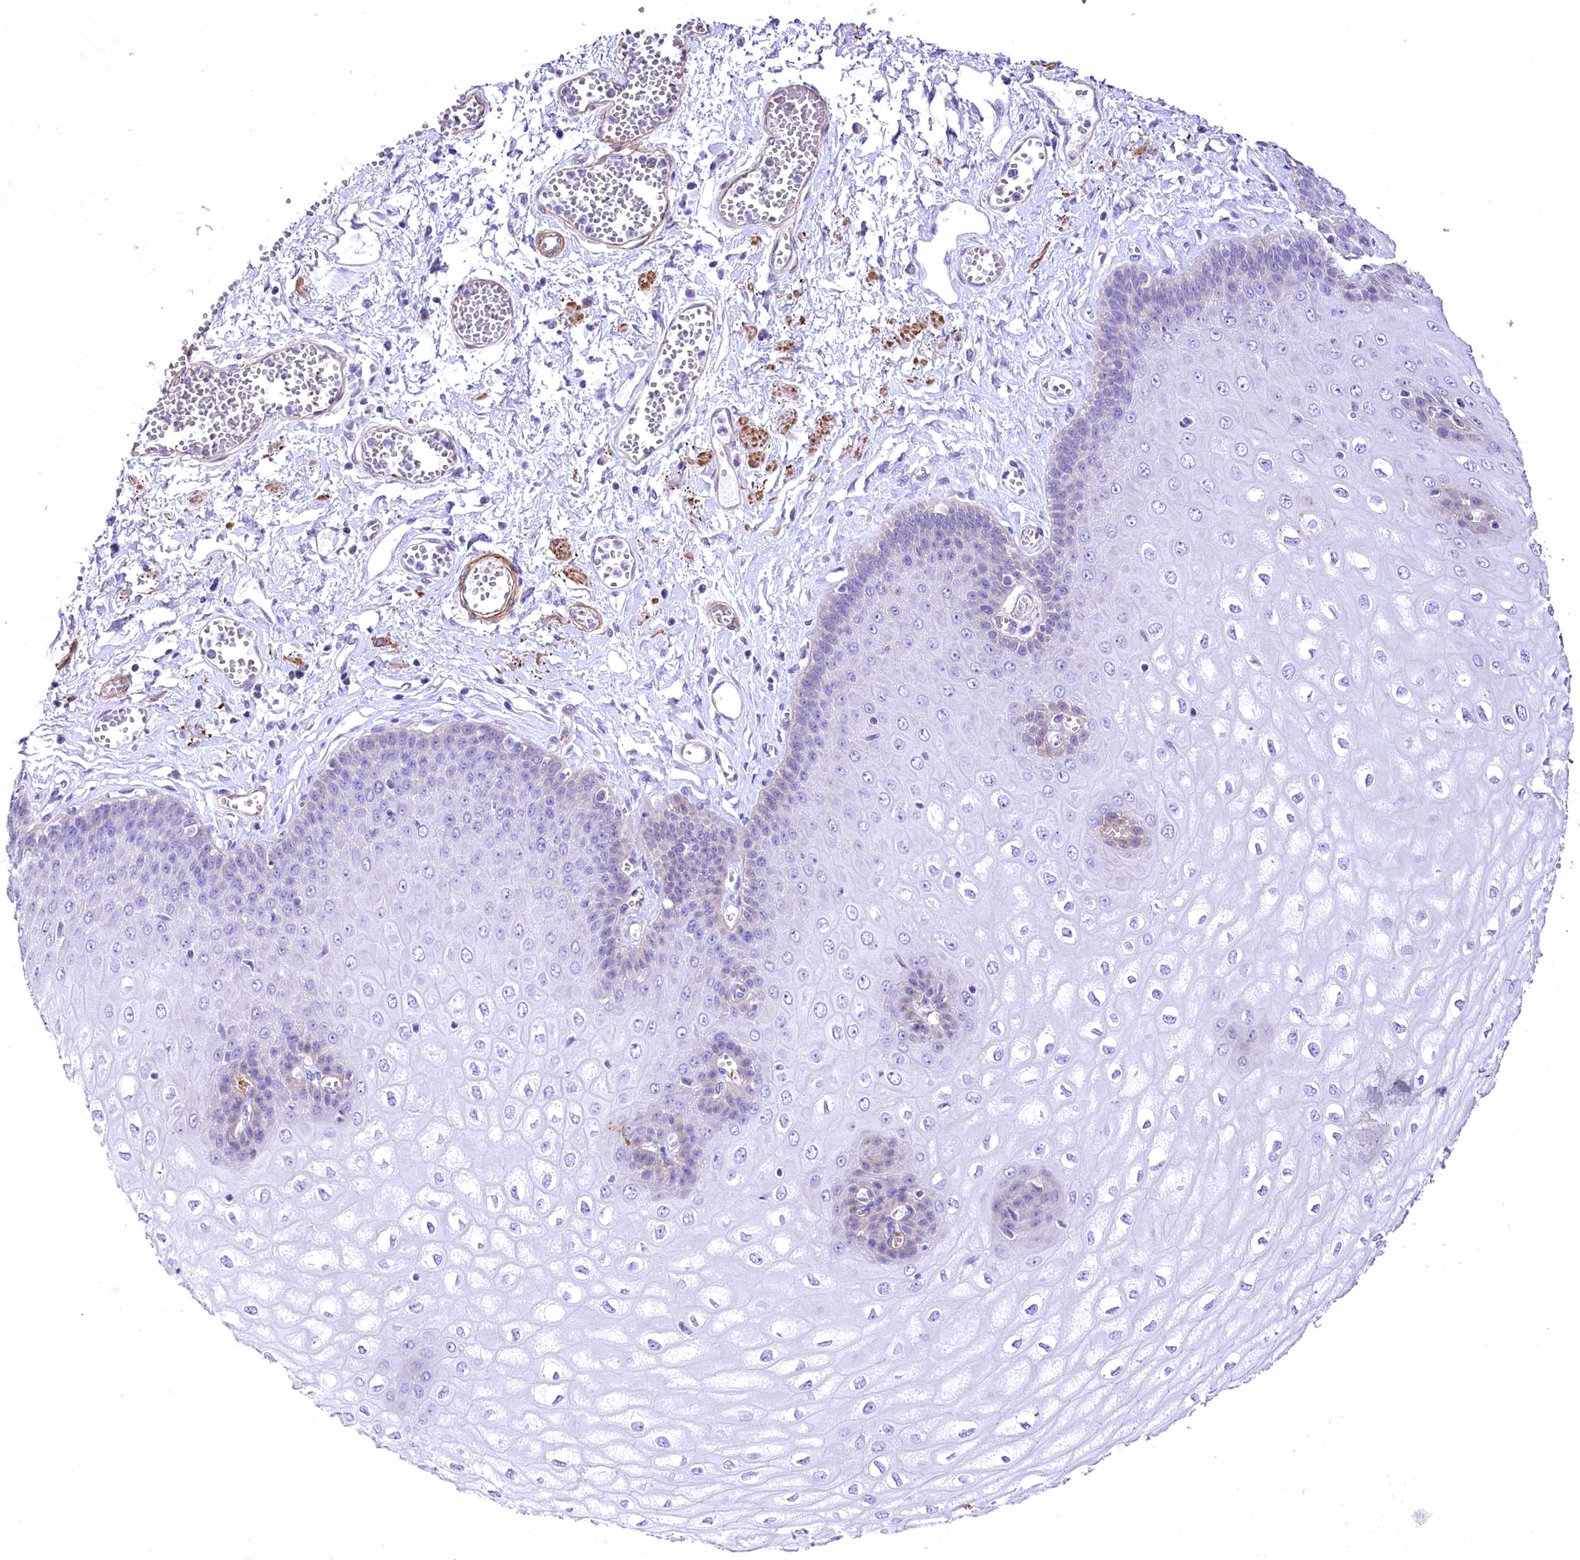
{"staining": {"intensity": "negative", "quantity": "none", "location": "none"}, "tissue": "esophagus", "cell_type": "Squamous epithelial cells", "image_type": "normal", "snomed": [{"axis": "morphology", "description": "Normal tissue, NOS"}, {"axis": "topography", "description": "Esophagus"}], "caption": "Squamous epithelial cells show no significant expression in normal esophagus.", "gene": "RDH16", "patient": {"sex": "male", "age": 60}}